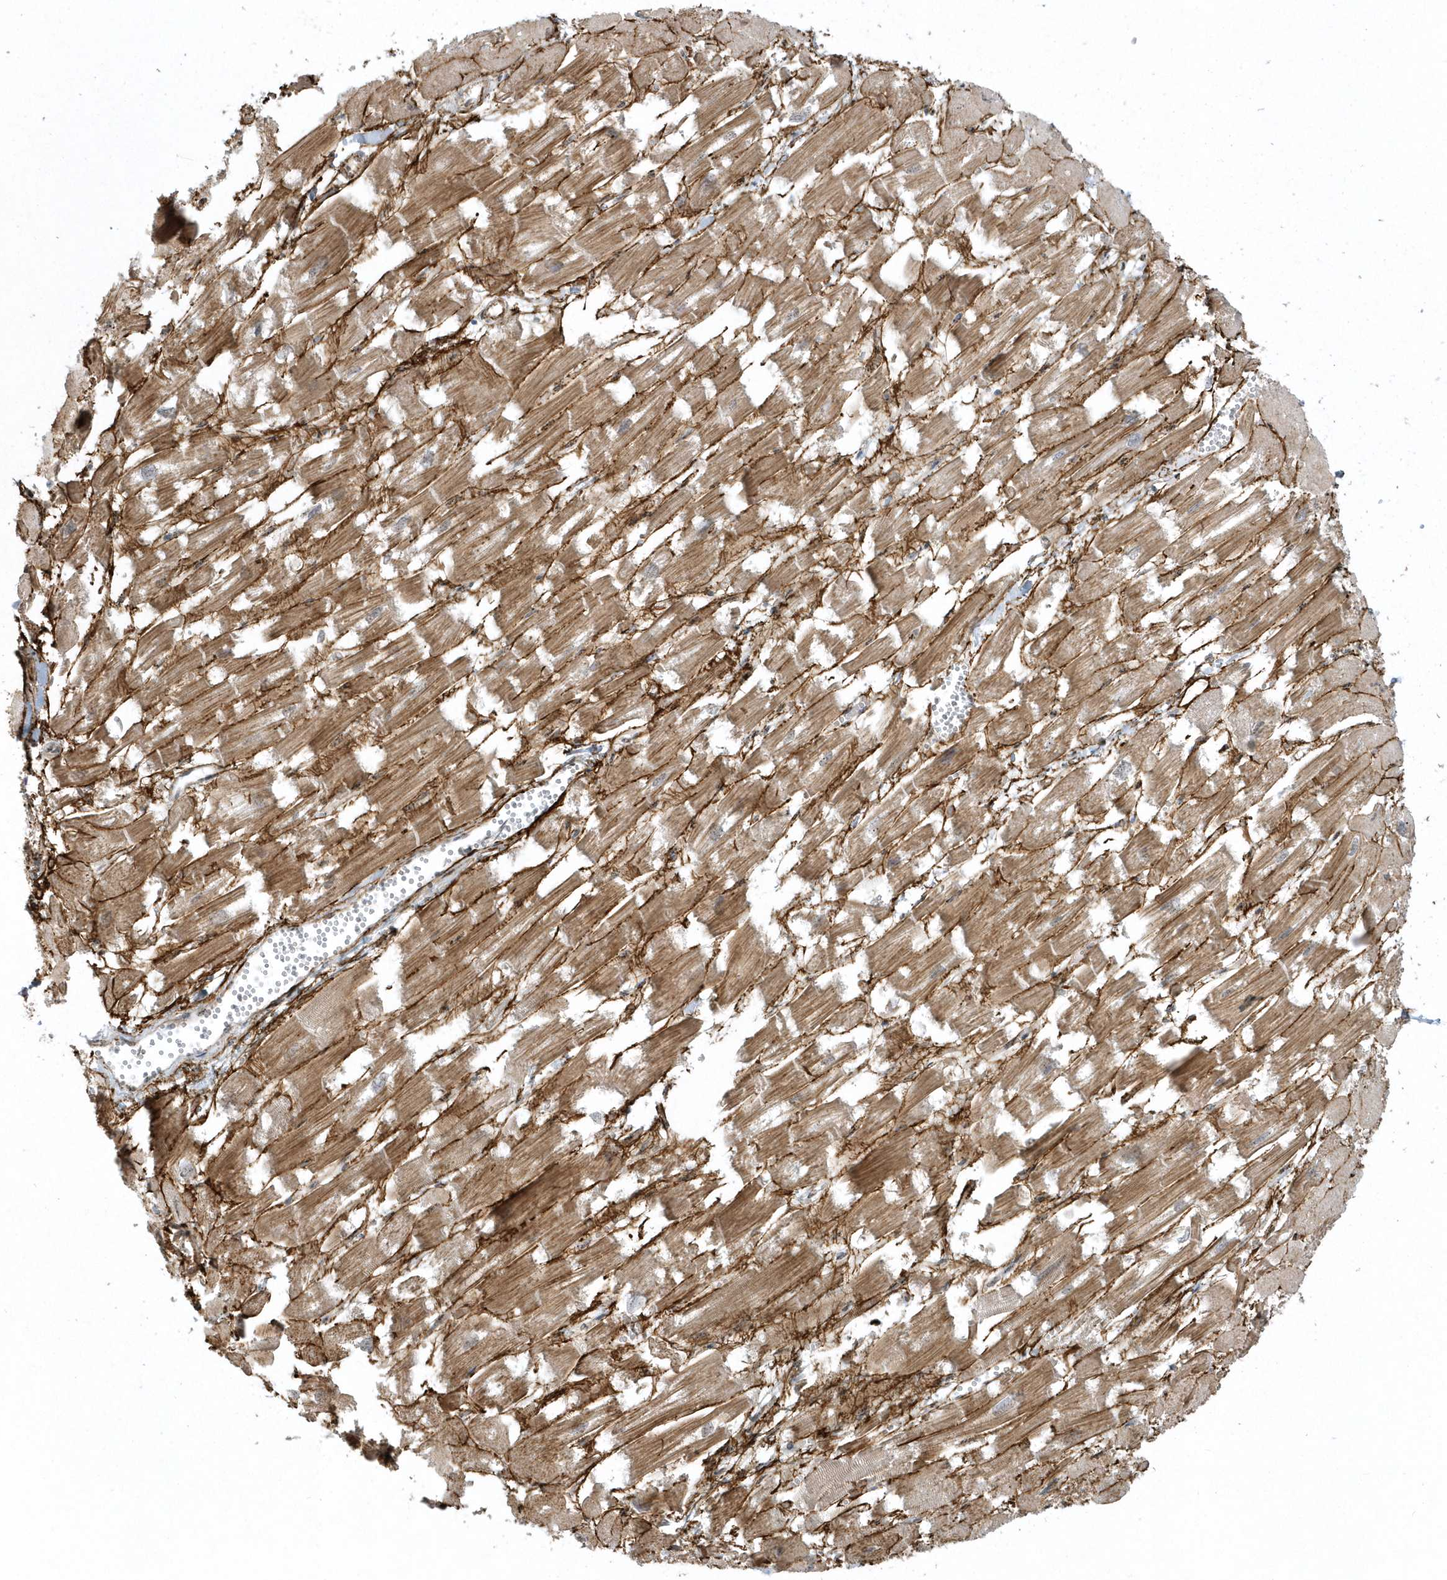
{"staining": {"intensity": "moderate", "quantity": ">75%", "location": "cytoplasmic/membranous"}, "tissue": "heart muscle", "cell_type": "Cardiomyocytes", "image_type": "normal", "snomed": [{"axis": "morphology", "description": "Normal tissue, NOS"}, {"axis": "topography", "description": "Heart"}], "caption": "An immunohistochemistry micrograph of benign tissue is shown. Protein staining in brown labels moderate cytoplasmic/membranous positivity in heart muscle within cardiomyocytes. The staining was performed using DAB (3,3'-diaminobenzidine), with brown indicating positive protein expression. Nuclei are stained blue with hematoxylin.", "gene": "MASP2", "patient": {"sex": "male", "age": 54}}